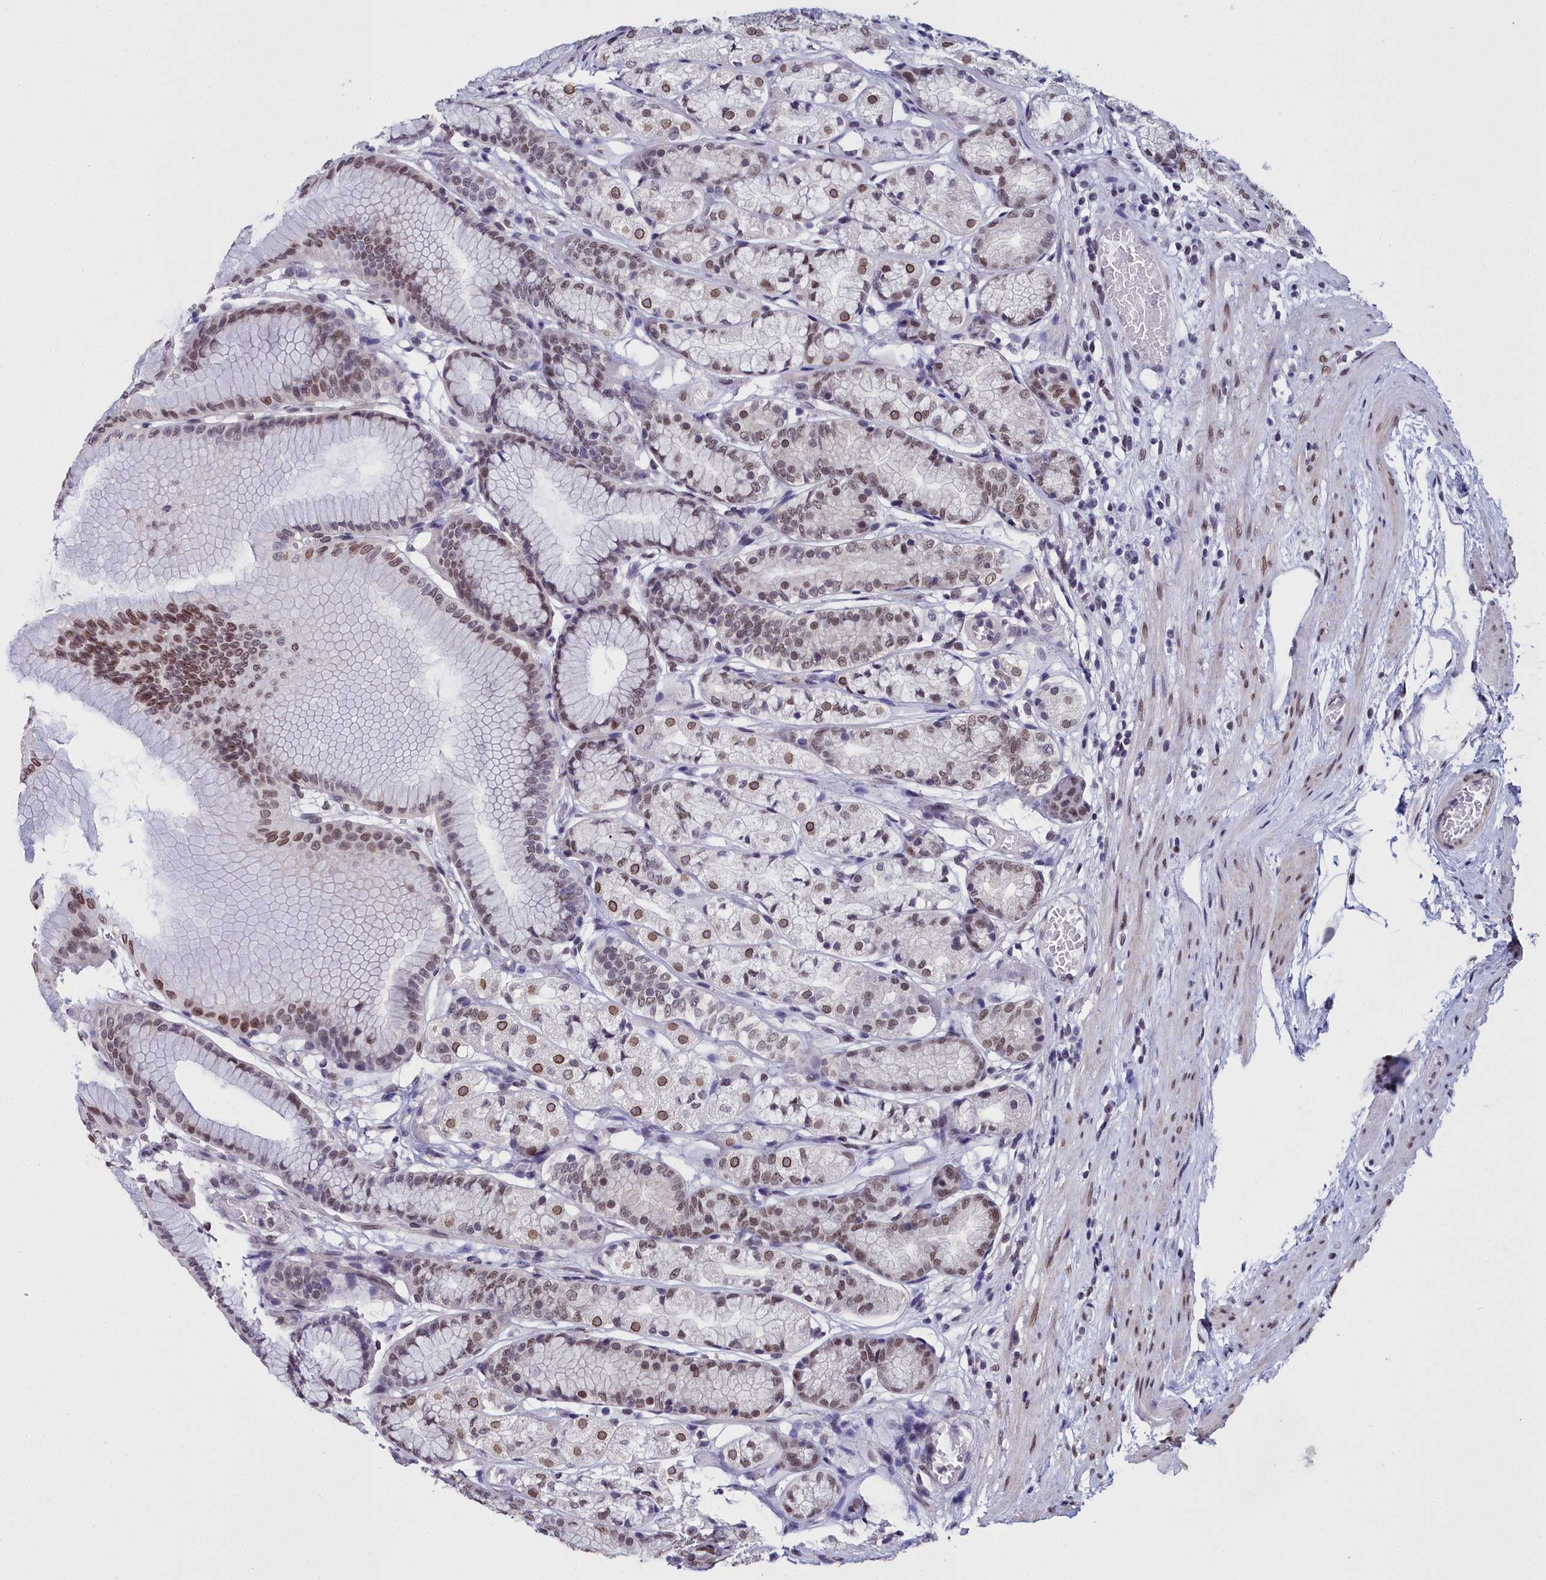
{"staining": {"intensity": "moderate", "quantity": ">75%", "location": "cytoplasmic/membranous,nuclear"}, "tissue": "stomach", "cell_type": "Glandular cells", "image_type": "normal", "snomed": [{"axis": "morphology", "description": "Normal tissue, NOS"}, {"axis": "morphology", "description": "Adenocarcinoma, NOS"}, {"axis": "morphology", "description": "Adenocarcinoma, High grade"}, {"axis": "topography", "description": "Stomach, upper"}, {"axis": "topography", "description": "Stomach"}], "caption": "High-magnification brightfield microscopy of benign stomach stained with DAB (brown) and counterstained with hematoxylin (blue). glandular cells exhibit moderate cytoplasmic/membranous,nuclear staining is appreciated in about>75% of cells. The staining is performed using DAB brown chromogen to label protein expression. The nuclei are counter-stained blue using hematoxylin.", "gene": "CCDC97", "patient": {"sex": "female", "age": 65}}